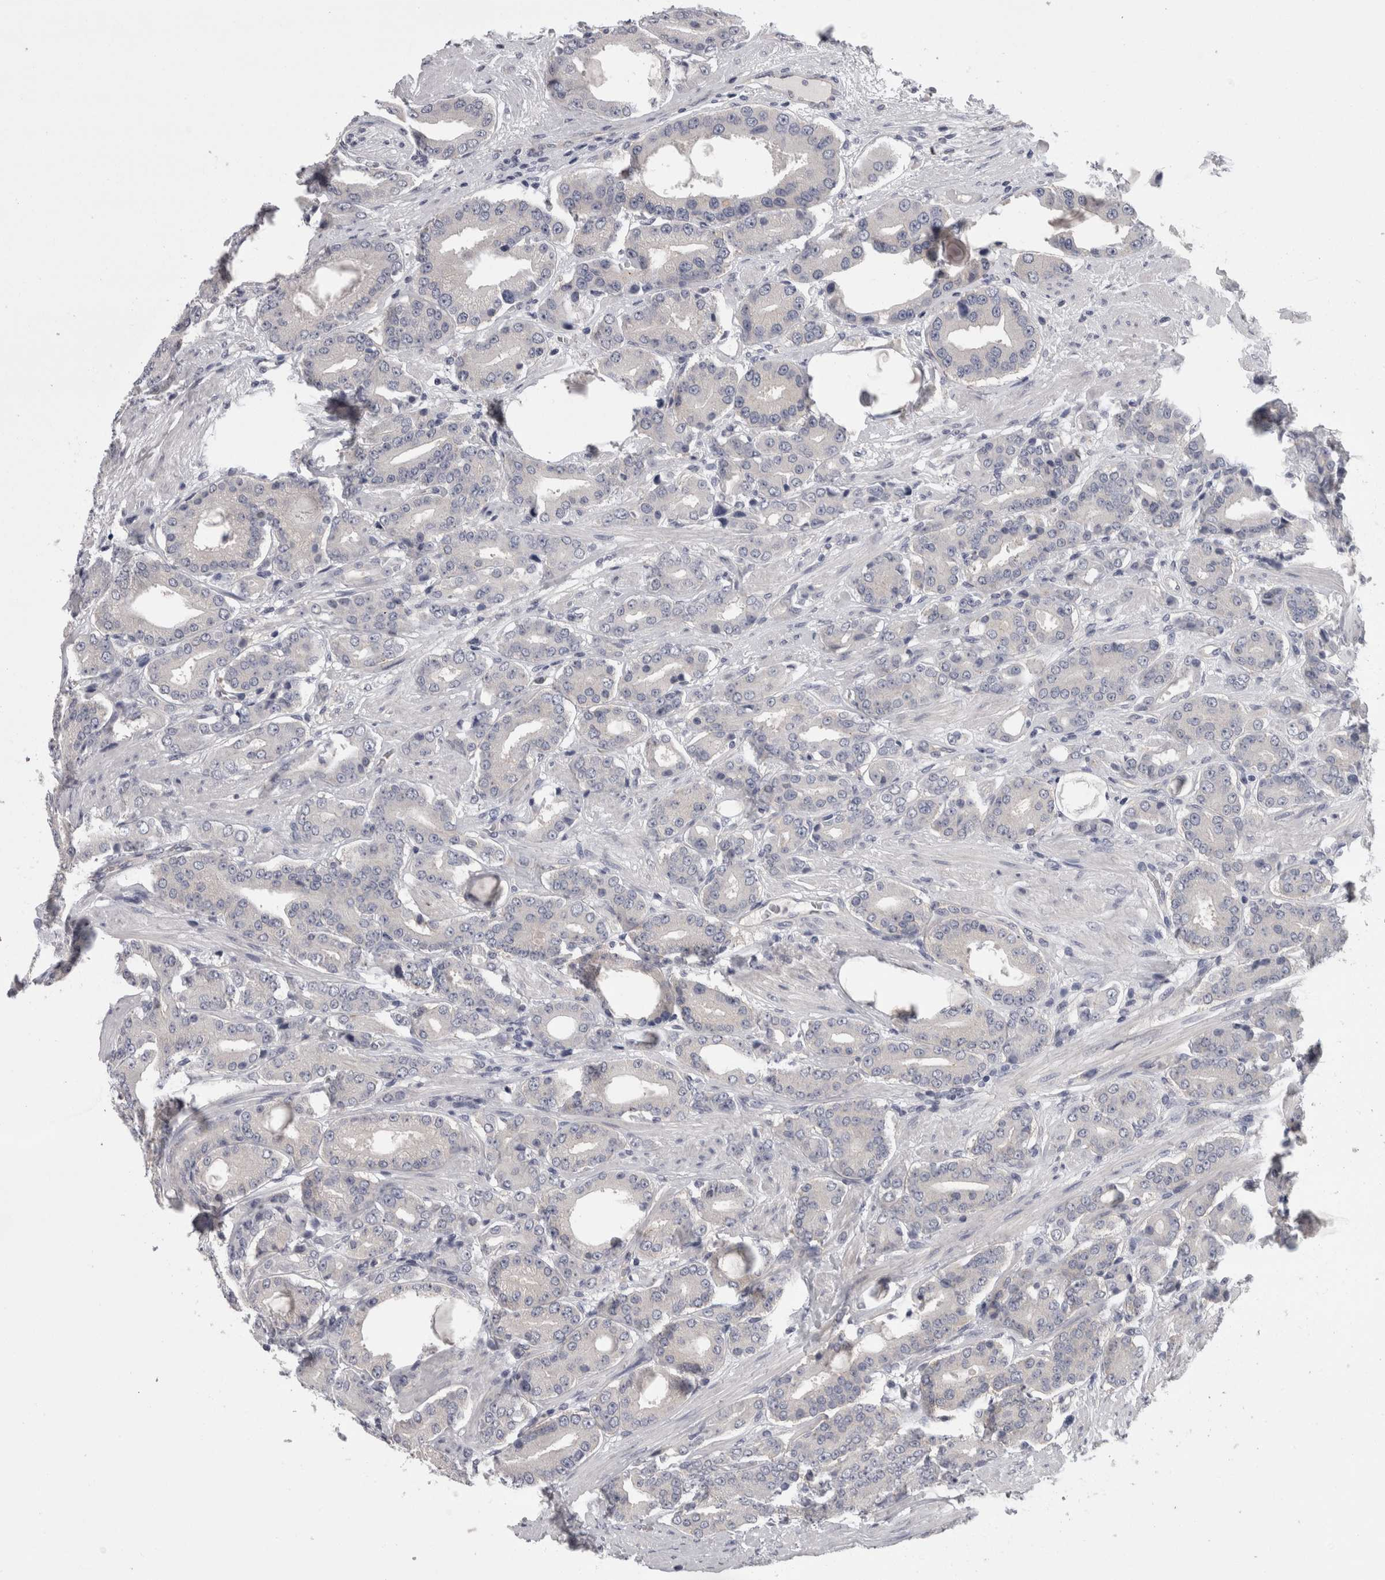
{"staining": {"intensity": "negative", "quantity": "none", "location": "none"}, "tissue": "prostate cancer", "cell_type": "Tumor cells", "image_type": "cancer", "snomed": [{"axis": "morphology", "description": "Adenocarcinoma, High grade"}, {"axis": "topography", "description": "Prostate"}], "caption": "DAB (3,3'-diaminobenzidine) immunohistochemical staining of high-grade adenocarcinoma (prostate) exhibits no significant expression in tumor cells. (DAB (3,3'-diaminobenzidine) immunohistochemistry with hematoxylin counter stain).", "gene": "LYZL6", "patient": {"sex": "male", "age": 71}}